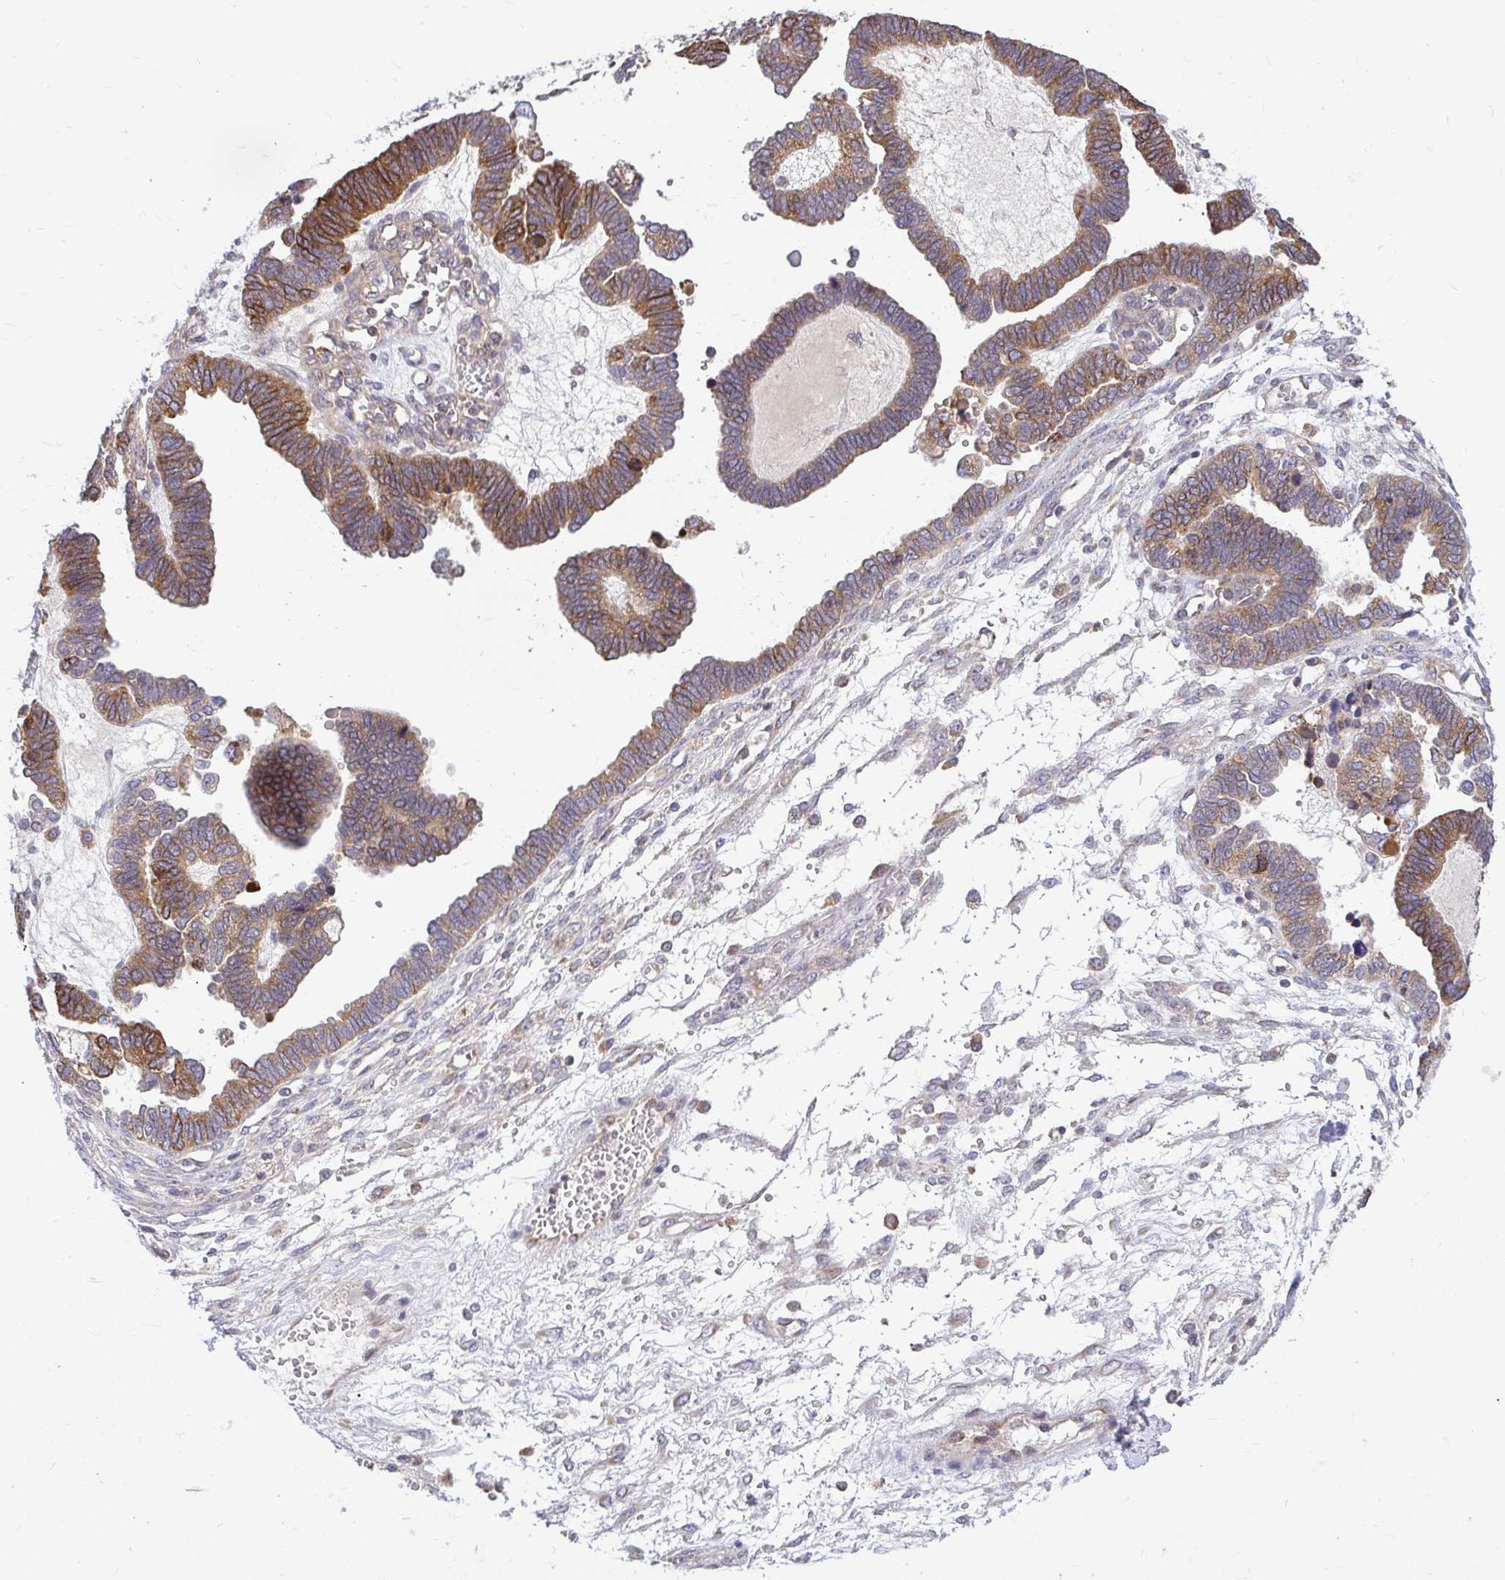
{"staining": {"intensity": "moderate", "quantity": ">75%", "location": "cytoplasmic/membranous"}, "tissue": "ovarian cancer", "cell_type": "Tumor cells", "image_type": "cancer", "snomed": [{"axis": "morphology", "description": "Cystadenocarcinoma, serous, NOS"}, {"axis": "topography", "description": "Ovary"}], "caption": "Ovarian serous cystadenocarcinoma stained with a brown dye shows moderate cytoplasmic/membranous positive staining in approximately >75% of tumor cells.", "gene": "VTI1B", "patient": {"sex": "female", "age": 51}}